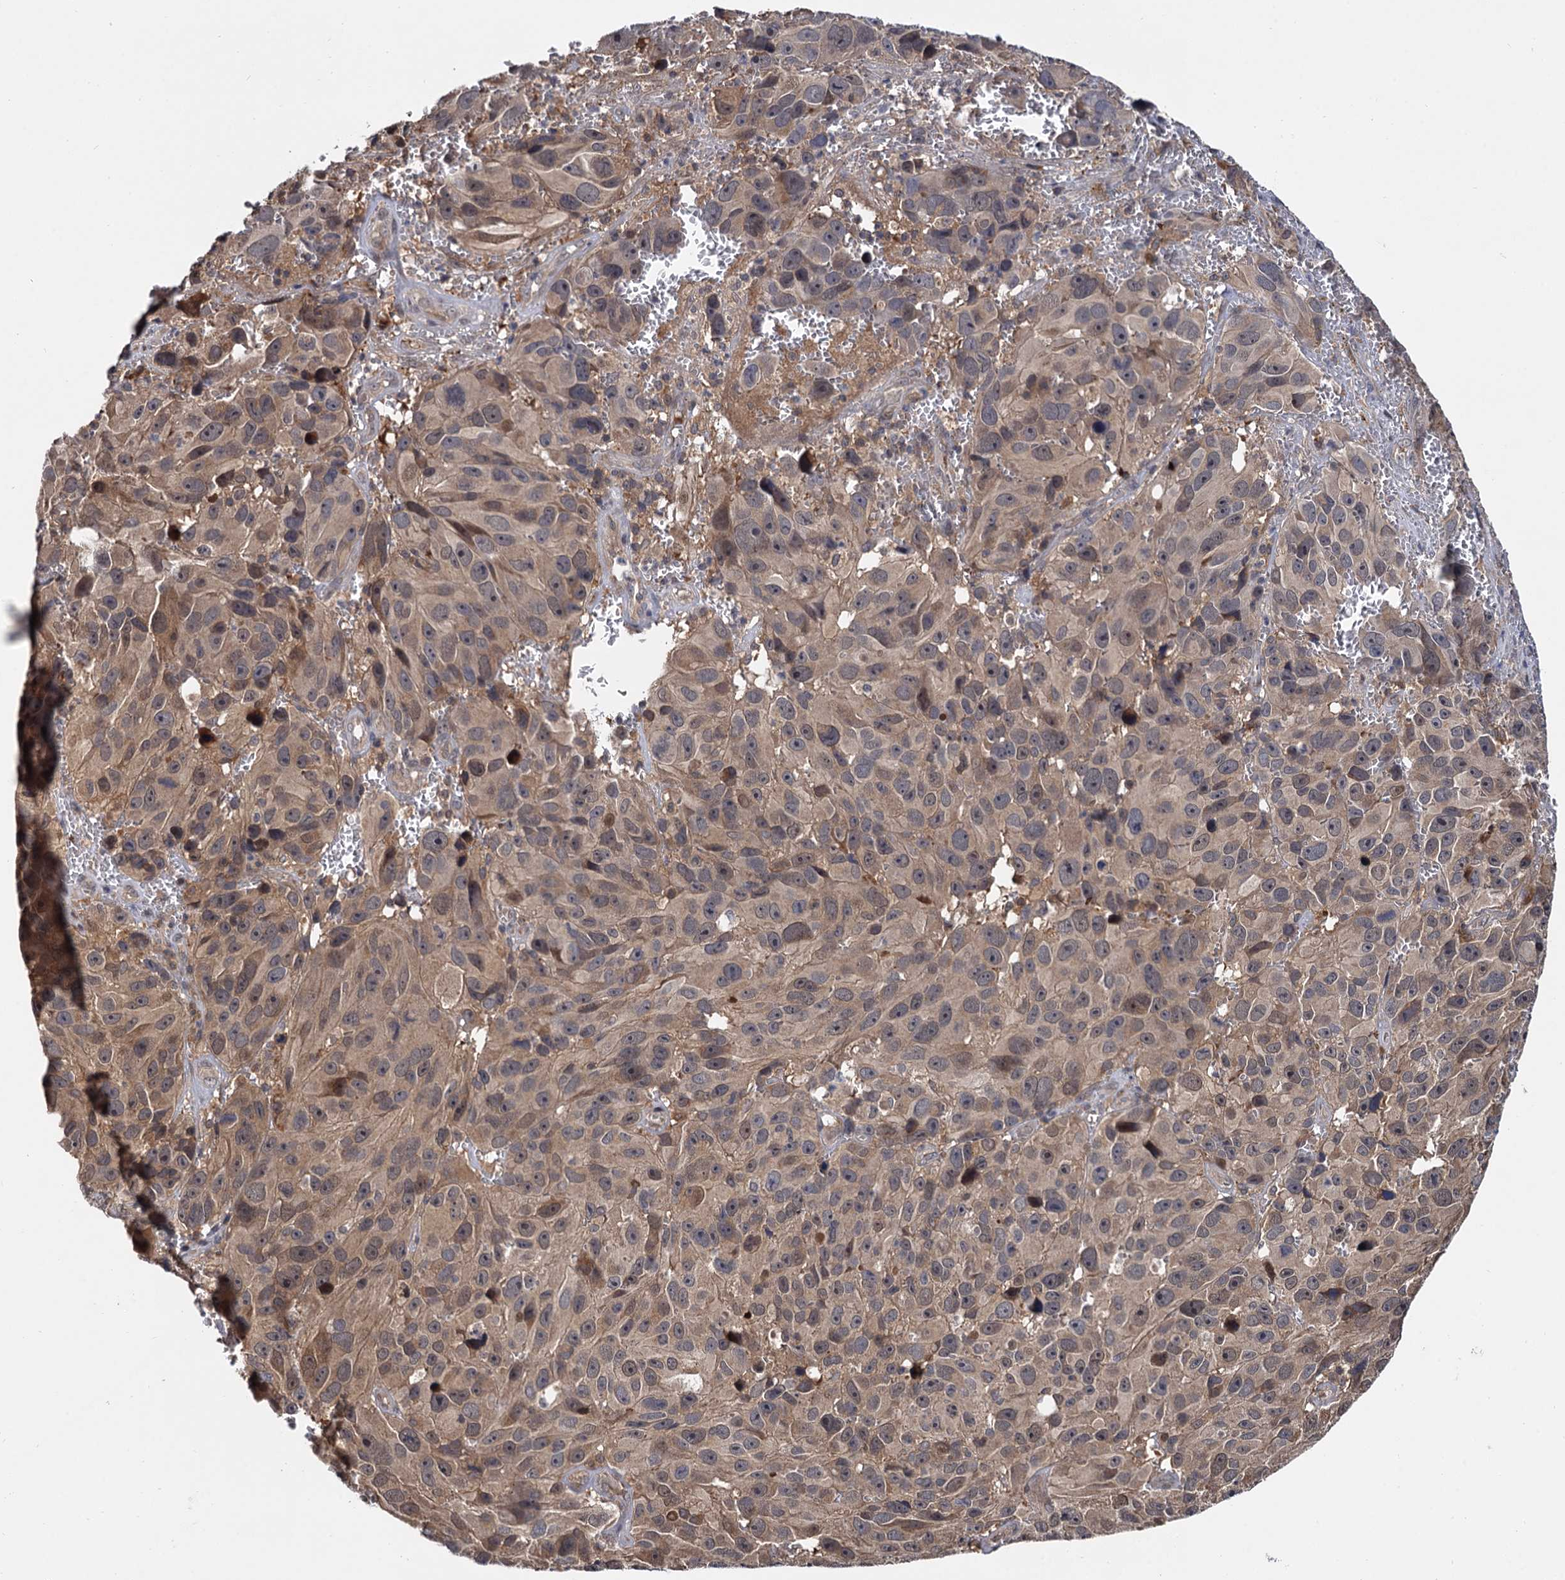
{"staining": {"intensity": "weak", "quantity": "25%-75%", "location": "cytoplasmic/membranous"}, "tissue": "melanoma", "cell_type": "Tumor cells", "image_type": "cancer", "snomed": [{"axis": "morphology", "description": "Malignant melanoma, NOS"}, {"axis": "topography", "description": "Skin"}], "caption": "Malignant melanoma tissue shows weak cytoplasmic/membranous positivity in about 25%-75% of tumor cells, visualized by immunohistochemistry. (DAB (3,3'-diaminobenzidine) IHC with brightfield microscopy, high magnification).", "gene": "SELENOP", "patient": {"sex": "male", "age": 84}}